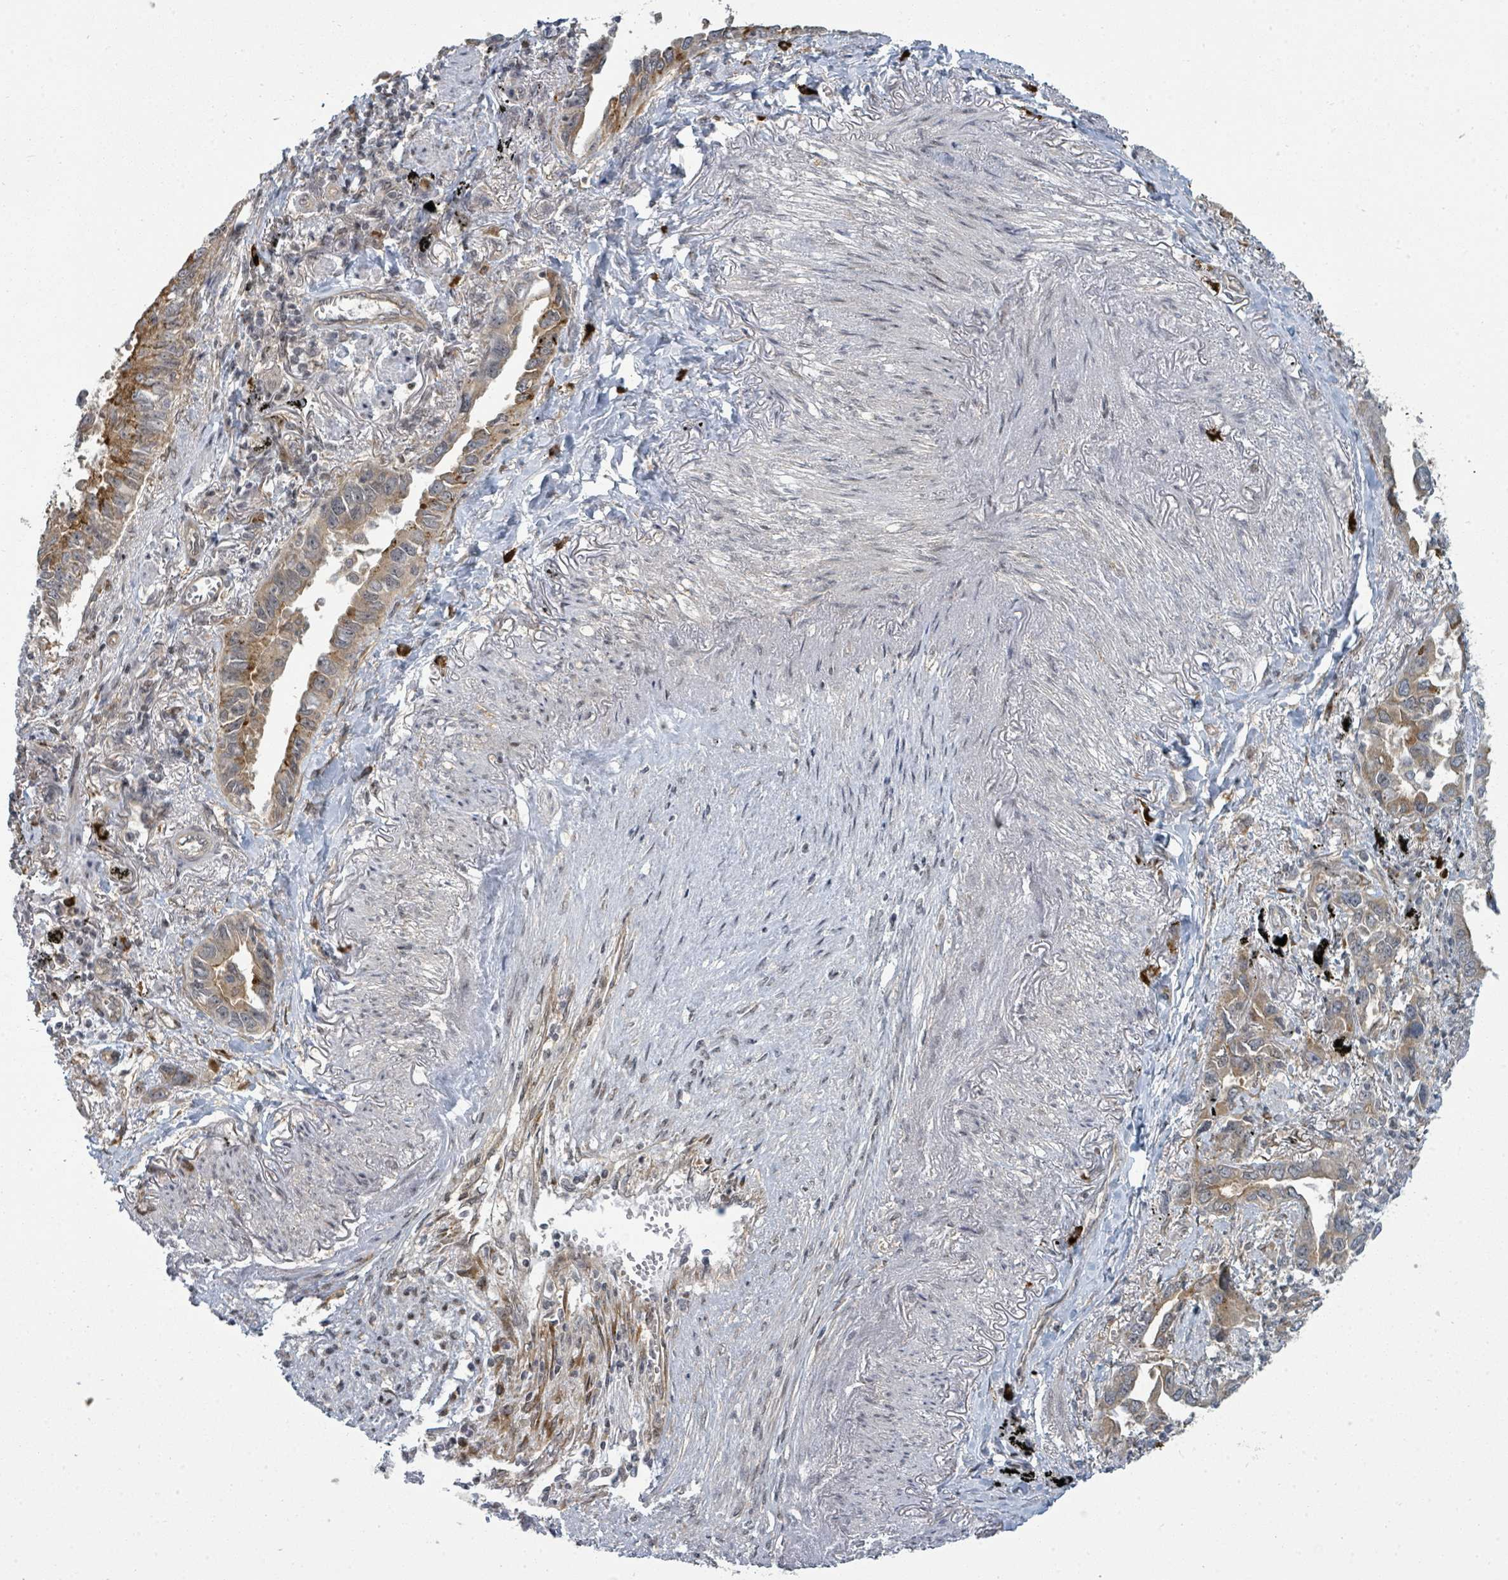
{"staining": {"intensity": "moderate", "quantity": ">75%", "location": "cytoplasmic/membranous"}, "tissue": "lung cancer", "cell_type": "Tumor cells", "image_type": "cancer", "snomed": [{"axis": "morphology", "description": "Adenocarcinoma, NOS"}, {"axis": "topography", "description": "Lung"}], "caption": "Immunohistochemistry (IHC) image of neoplastic tissue: lung cancer stained using immunohistochemistry exhibits medium levels of moderate protein expression localized specifically in the cytoplasmic/membranous of tumor cells, appearing as a cytoplasmic/membranous brown color.", "gene": "PSMG2", "patient": {"sex": "male", "age": 67}}